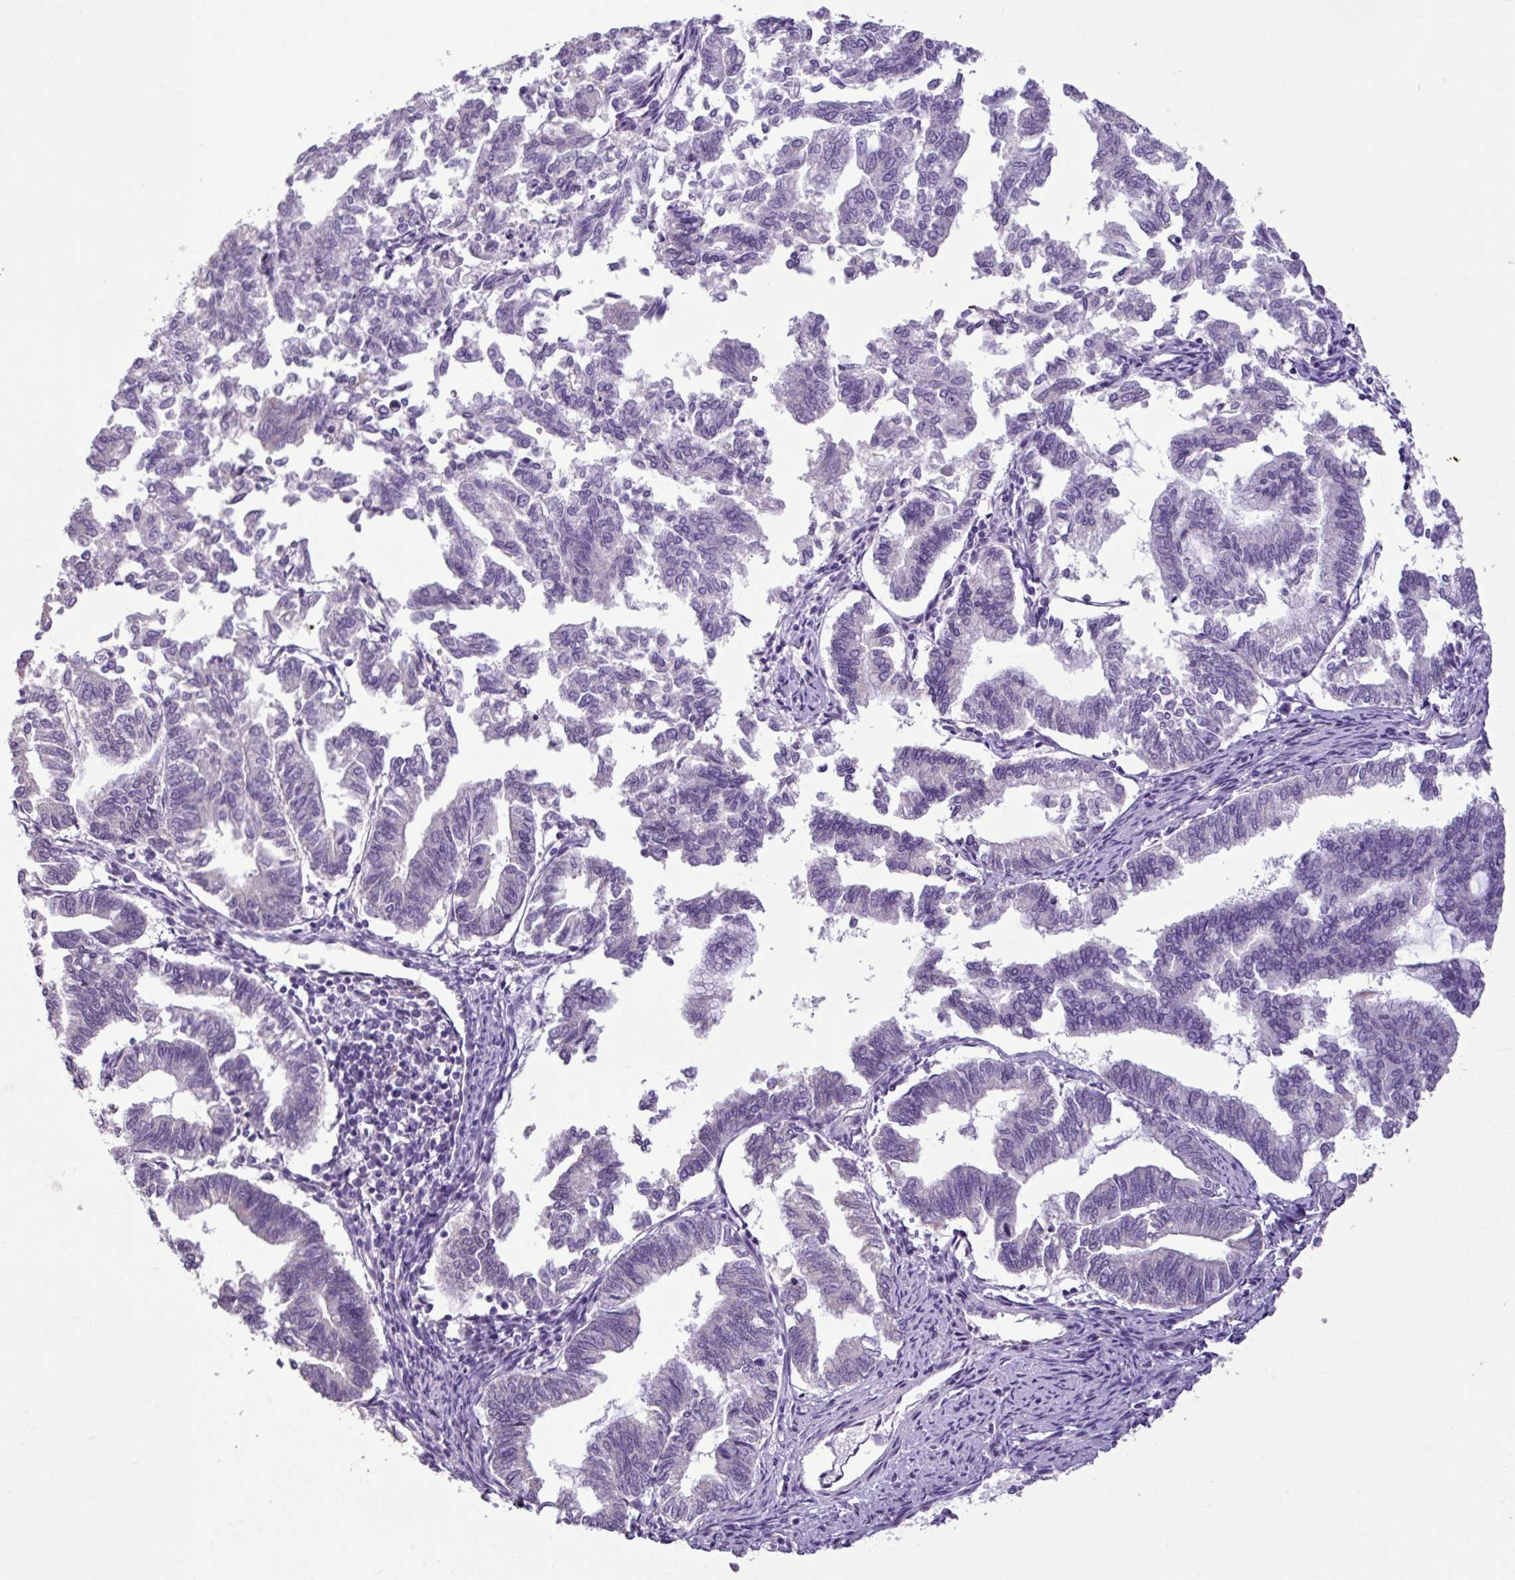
{"staining": {"intensity": "negative", "quantity": "none", "location": "none"}, "tissue": "endometrial cancer", "cell_type": "Tumor cells", "image_type": "cancer", "snomed": [{"axis": "morphology", "description": "Adenocarcinoma, NOS"}, {"axis": "topography", "description": "Endometrium"}], "caption": "High power microscopy image of an immunohistochemistry micrograph of endometrial adenocarcinoma, revealing no significant staining in tumor cells.", "gene": "ALDH2", "patient": {"sex": "female", "age": 79}}